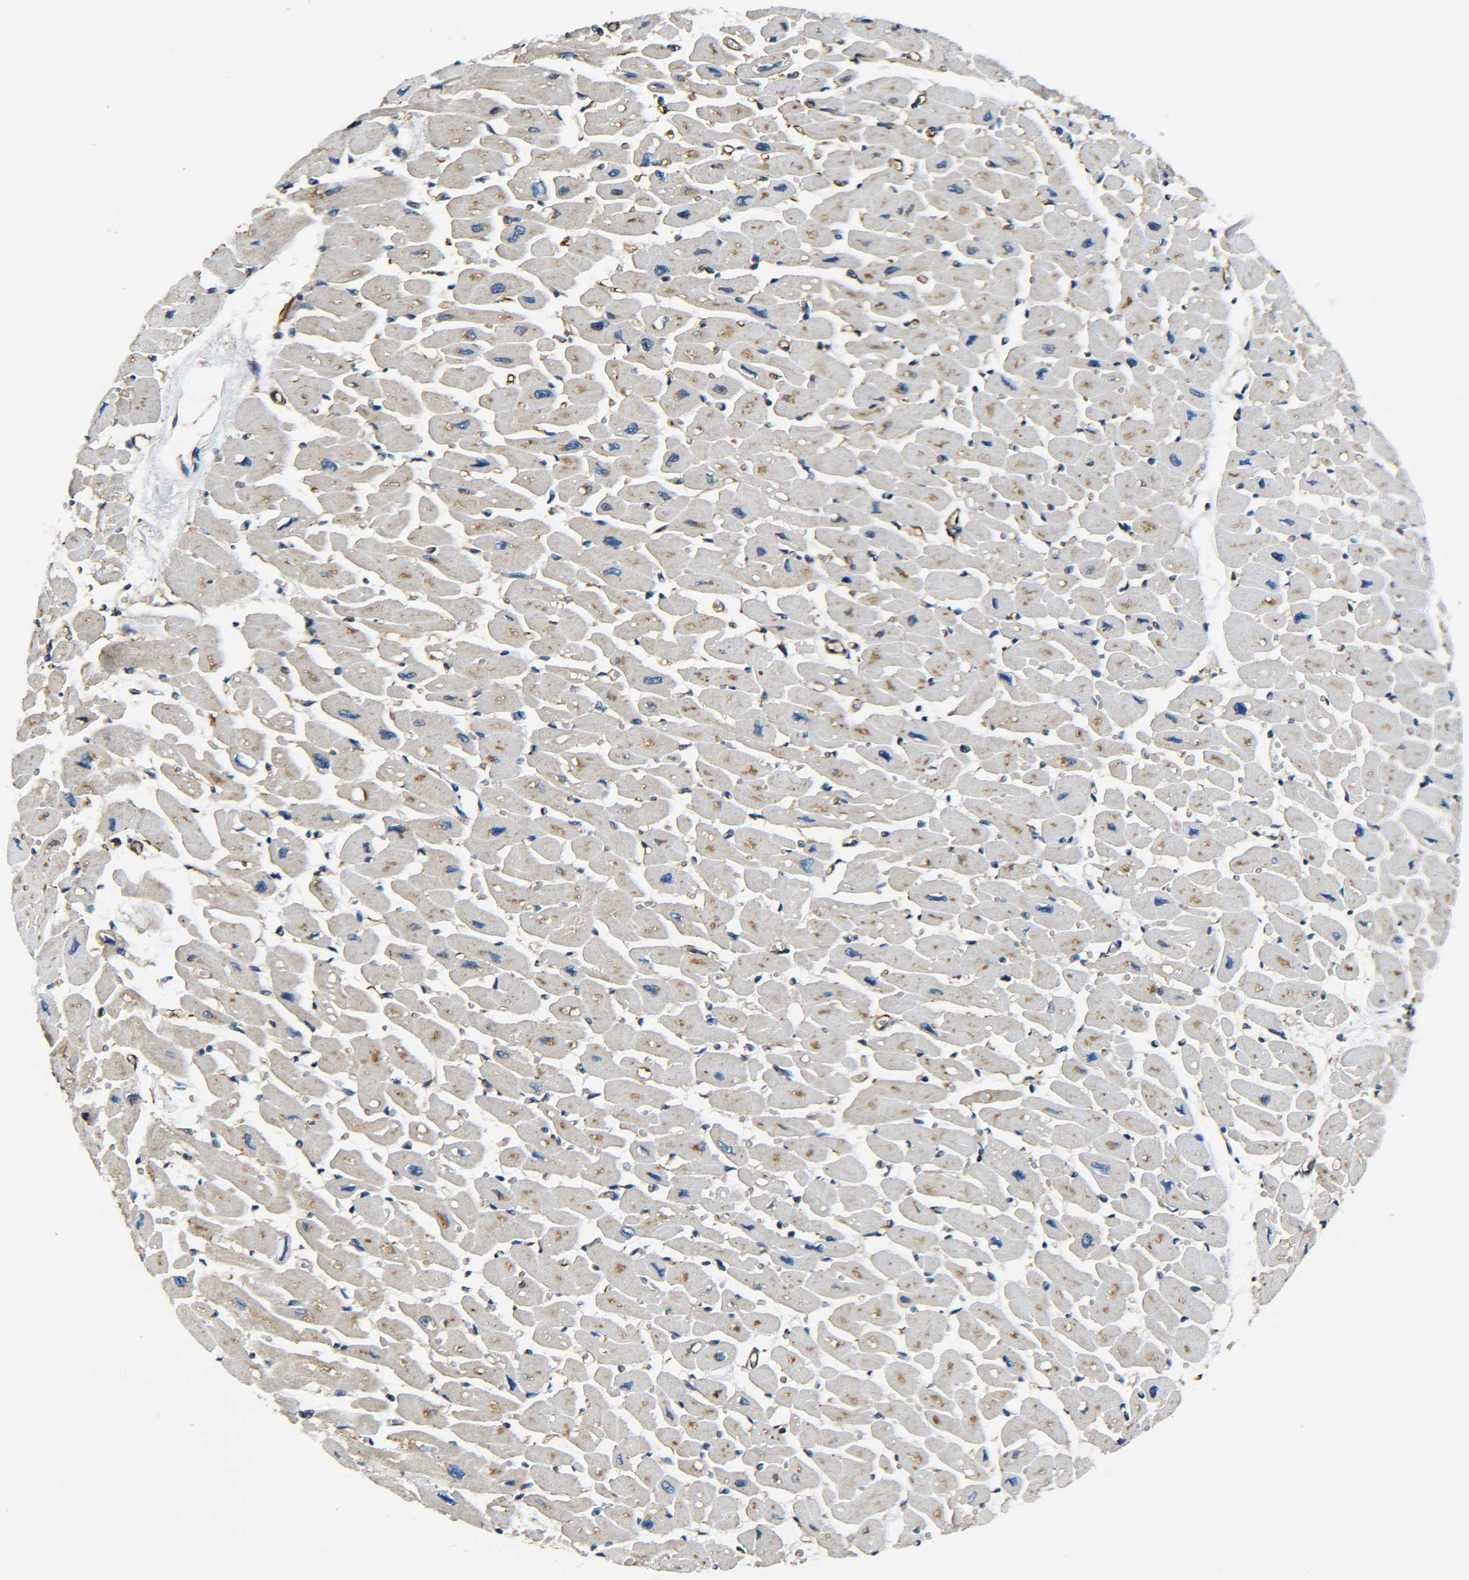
{"staining": {"intensity": "moderate", "quantity": "25%-75%", "location": "cytoplasmic/membranous"}, "tissue": "heart muscle", "cell_type": "Cardiomyocytes", "image_type": "normal", "snomed": [{"axis": "morphology", "description": "Normal tissue, NOS"}, {"axis": "topography", "description": "Heart"}], "caption": "Immunohistochemistry histopathology image of normal heart muscle: human heart muscle stained using immunohistochemistry (IHC) shows medium levels of moderate protein expression localized specifically in the cytoplasmic/membranous of cardiomyocytes, appearing as a cytoplasmic/membranous brown color.", "gene": "TUBB", "patient": {"sex": "female", "age": 54}}